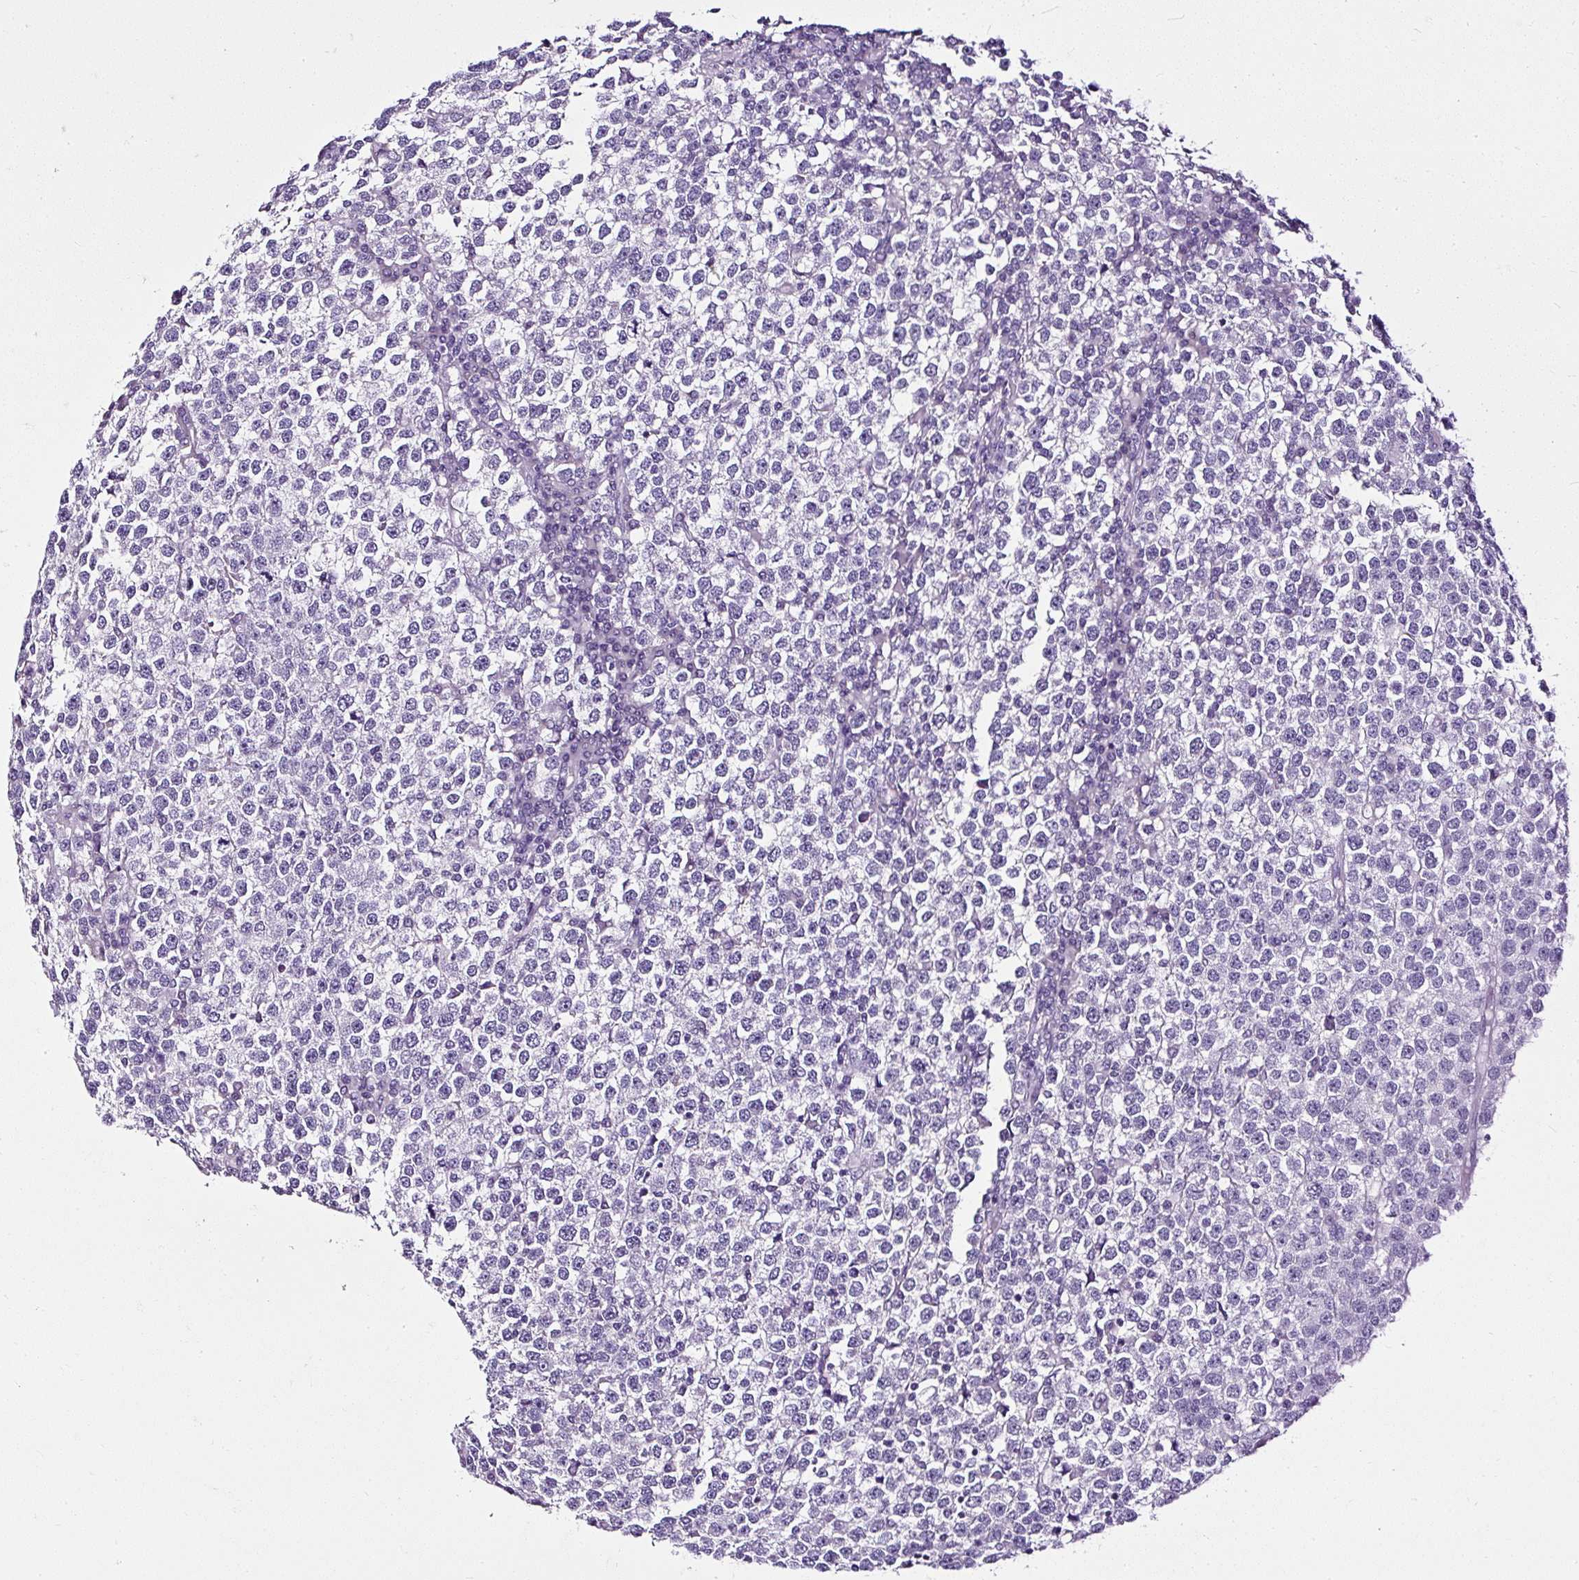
{"staining": {"intensity": "negative", "quantity": "none", "location": "none"}, "tissue": "testis cancer", "cell_type": "Tumor cells", "image_type": "cancer", "snomed": [{"axis": "morphology", "description": "Seminoma, NOS"}, {"axis": "topography", "description": "Testis"}], "caption": "There is no significant expression in tumor cells of testis seminoma.", "gene": "ATP2A1", "patient": {"sex": "male", "age": 65}}